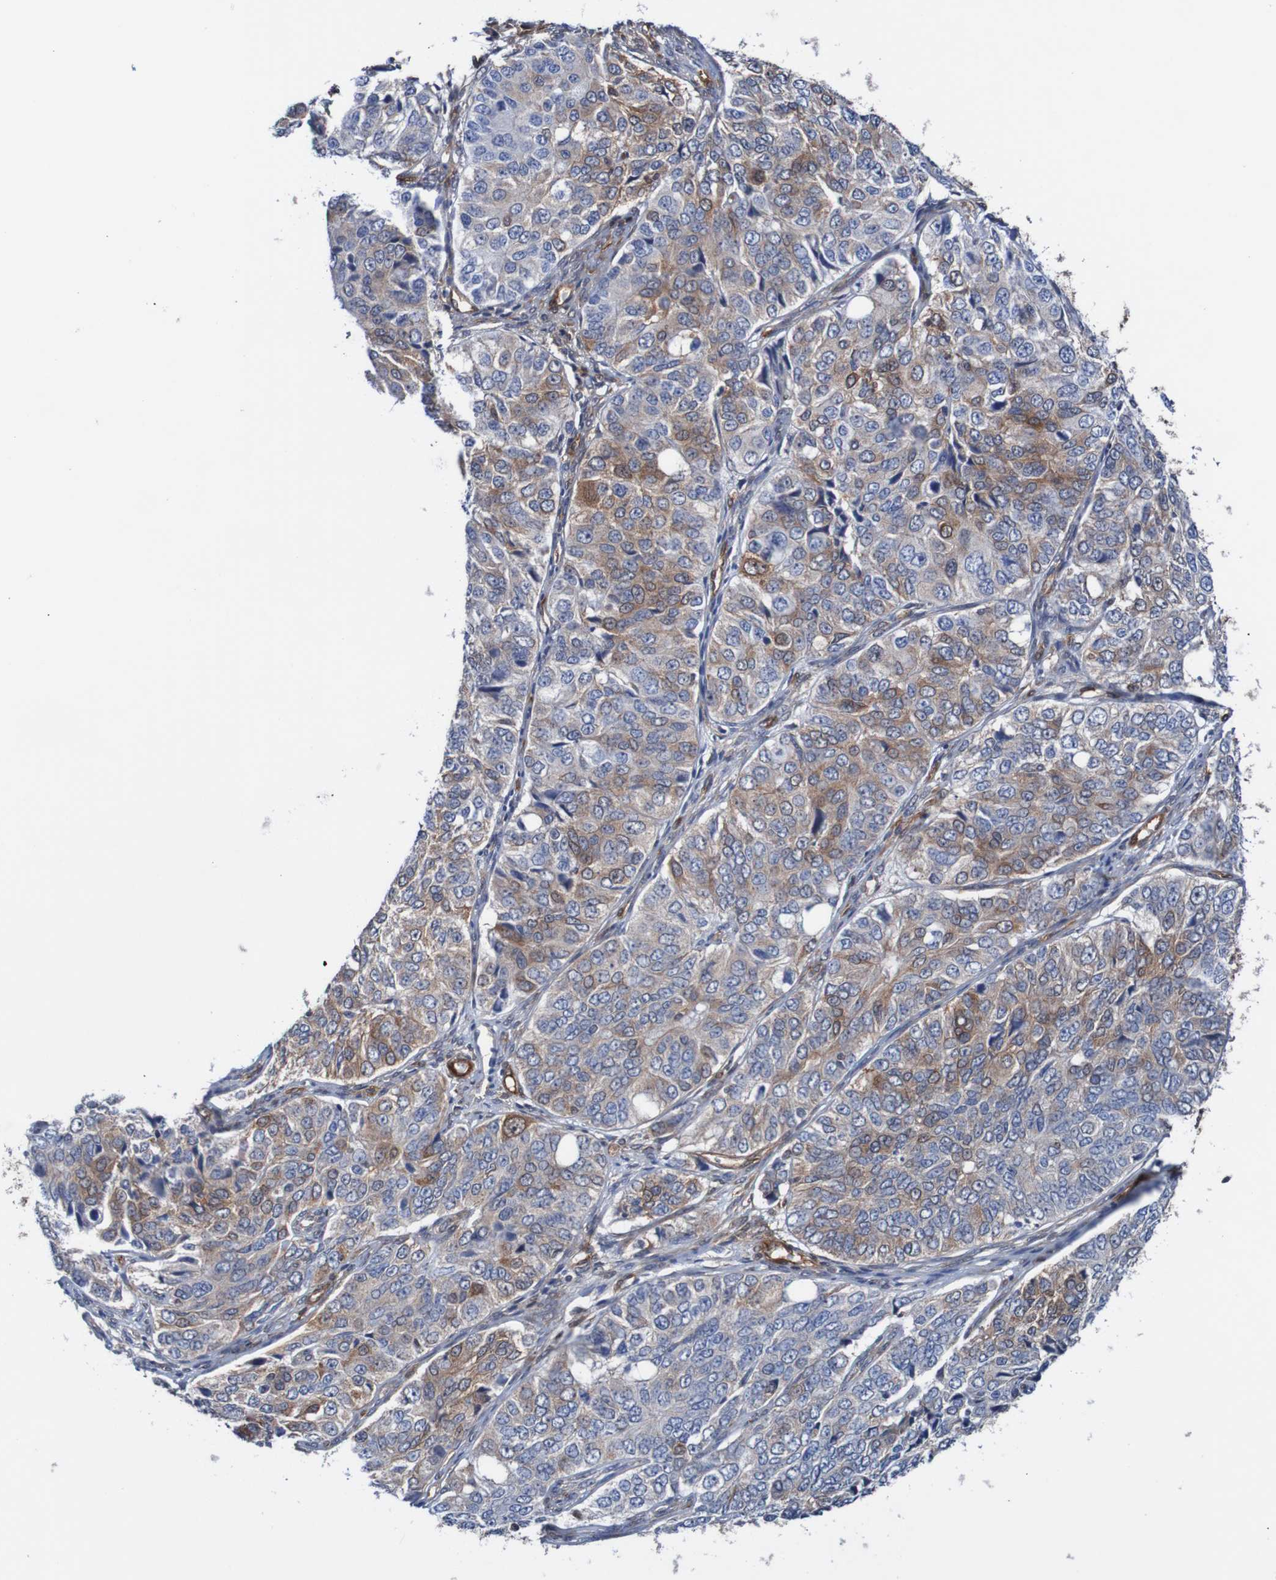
{"staining": {"intensity": "moderate", "quantity": "<25%", "location": "cytoplasmic/membranous"}, "tissue": "ovarian cancer", "cell_type": "Tumor cells", "image_type": "cancer", "snomed": [{"axis": "morphology", "description": "Carcinoma, endometroid"}, {"axis": "topography", "description": "Ovary"}], "caption": "Ovarian endometroid carcinoma stained for a protein displays moderate cytoplasmic/membranous positivity in tumor cells.", "gene": "RIGI", "patient": {"sex": "female", "age": 51}}